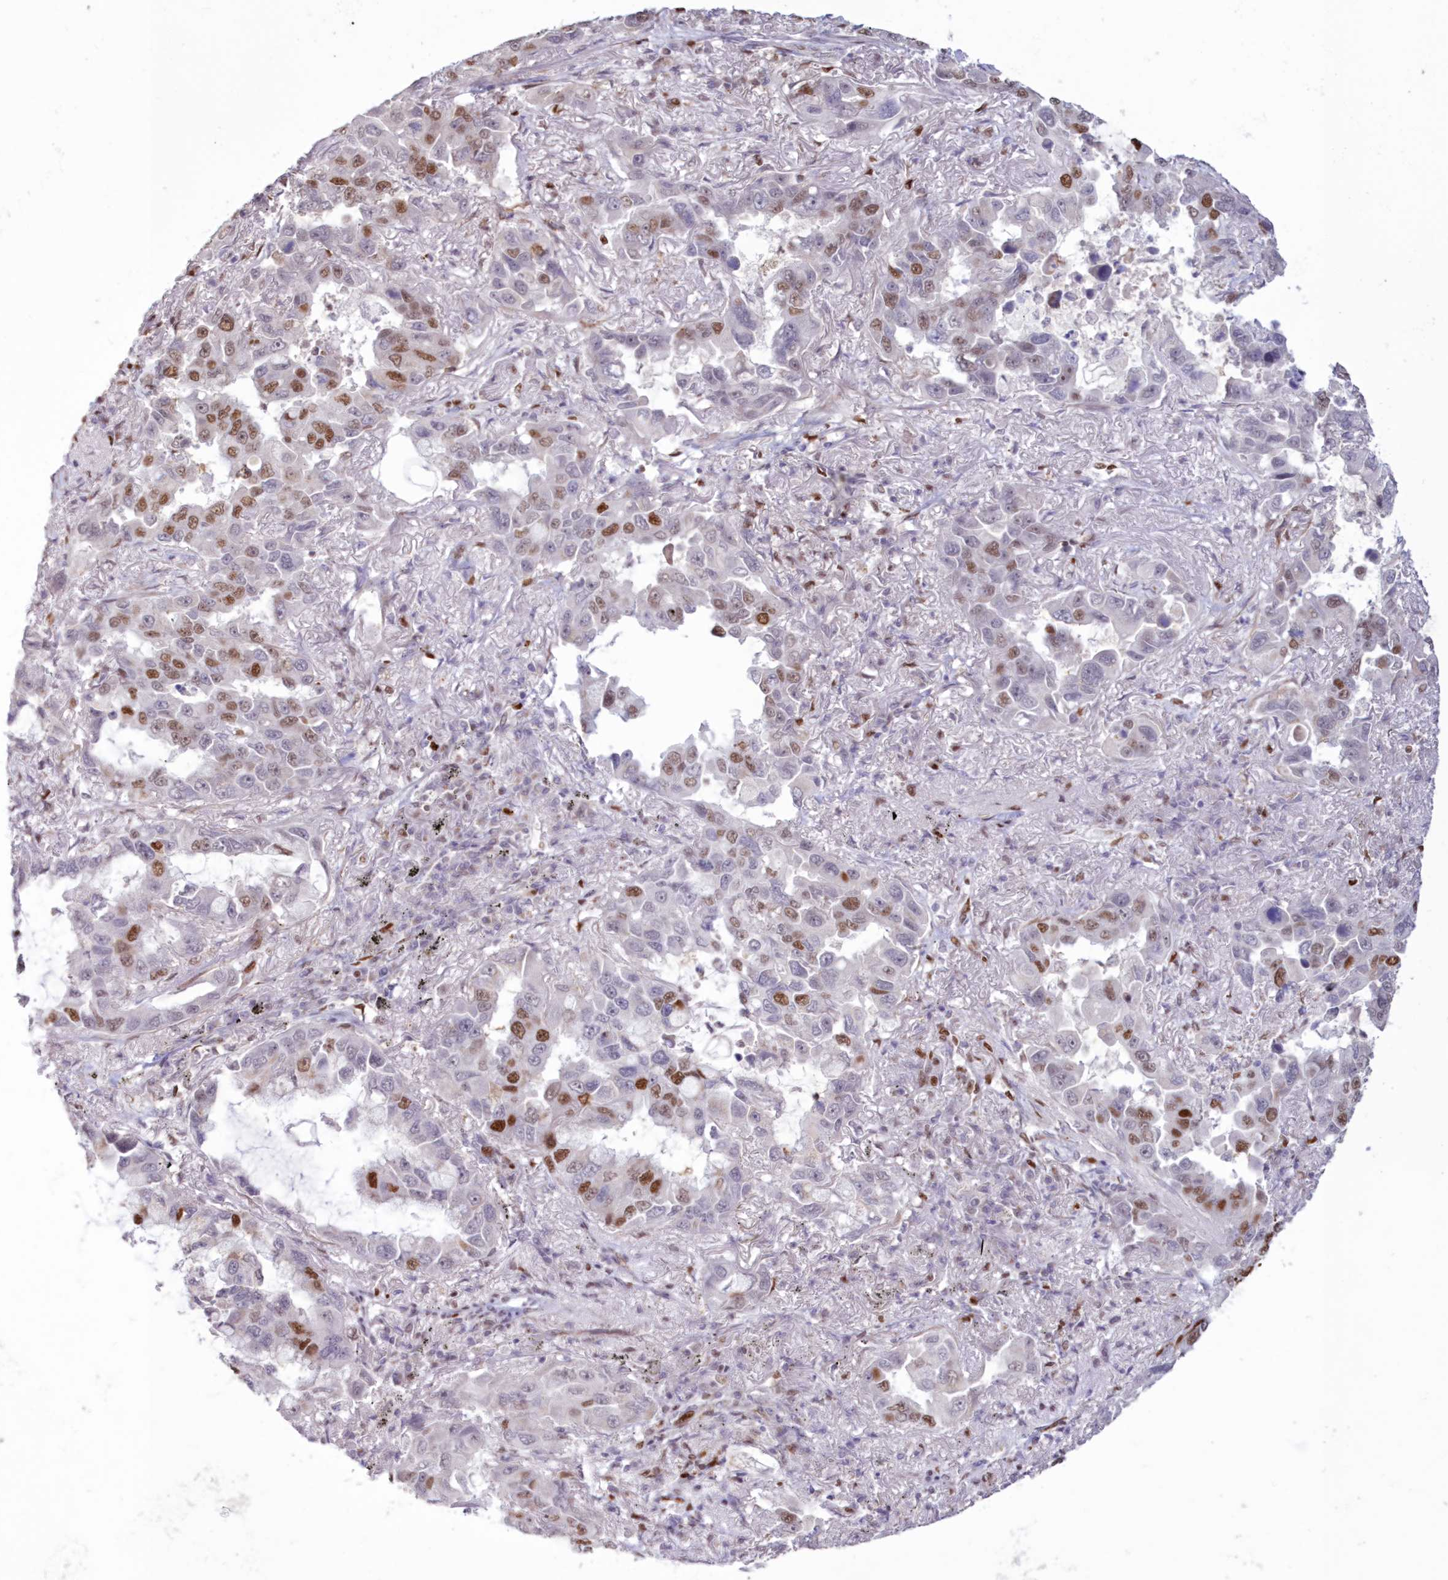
{"staining": {"intensity": "moderate", "quantity": "25%-75%", "location": "nuclear"}, "tissue": "lung cancer", "cell_type": "Tumor cells", "image_type": "cancer", "snomed": [{"axis": "morphology", "description": "Adenocarcinoma, NOS"}, {"axis": "topography", "description": "Lung"}], "caption": "A brown stain shows moderate nuclear positivity of a protein in lung adenocarcinoma tumor cells. The protein of interest is shown in brown color, while the nuclei are stained blue.", "gene": "POLR2B", "patient": {"sex": "male", "age": 64}}